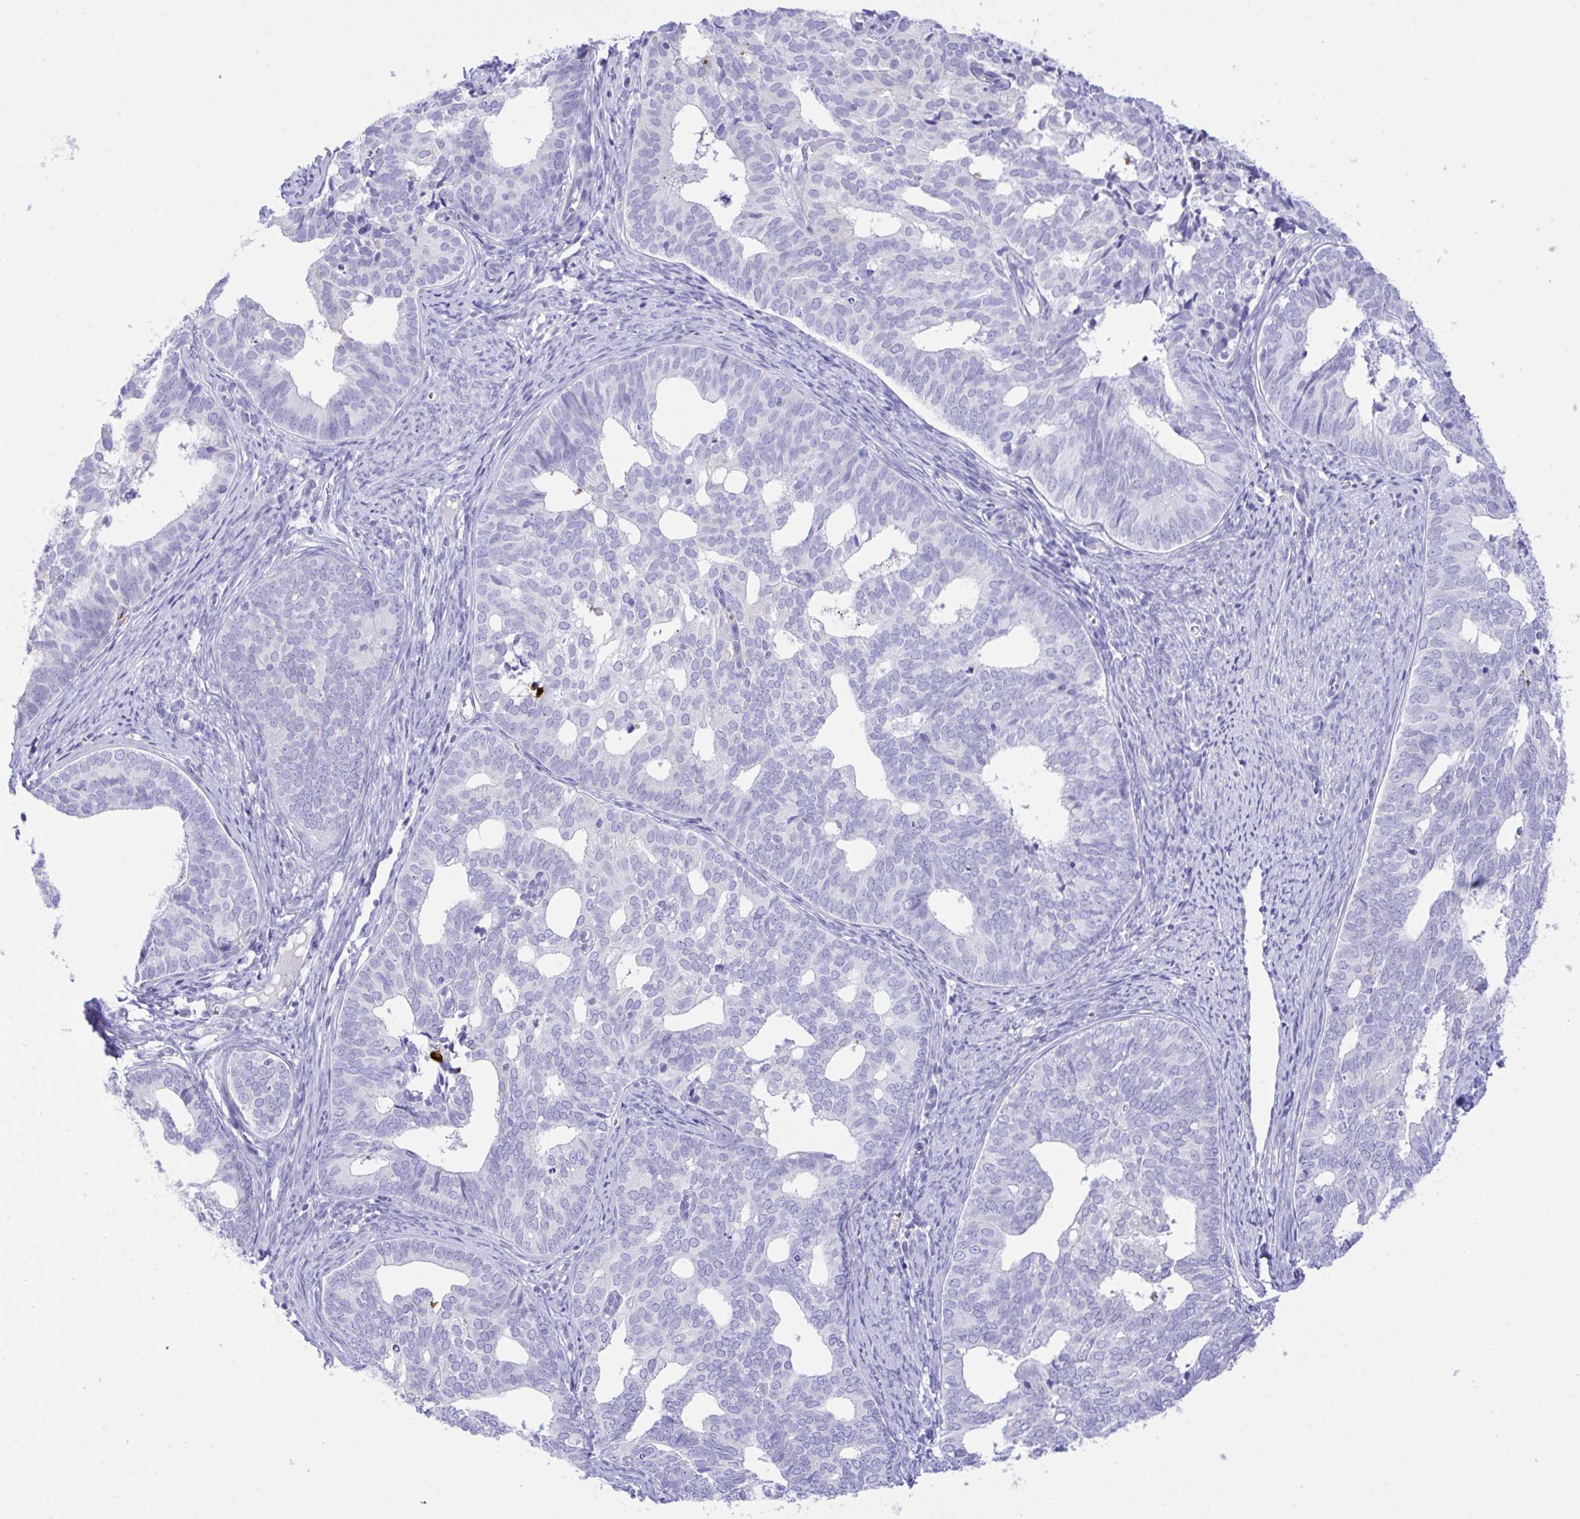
{"staining": {"intensity": "negative", "quantity": "none", "location": "none"}, "tissue": "endometrial cancer", "cell_type": "Tumor cells", "image_type": "cancer", "snomed": [{"axis": "morphology", "description": "Adenocarcinoma, NOS"}, {"axis": "topography", "description": "Endometrium"}], "caption": "DAB (3,3'-diaminobenzidine) immunohistochemical staining of human endometrial cancer displays no significant staining in tumor cells.", "gene": "ZNF221", "patient": {"sex": "female", "age": 75}}